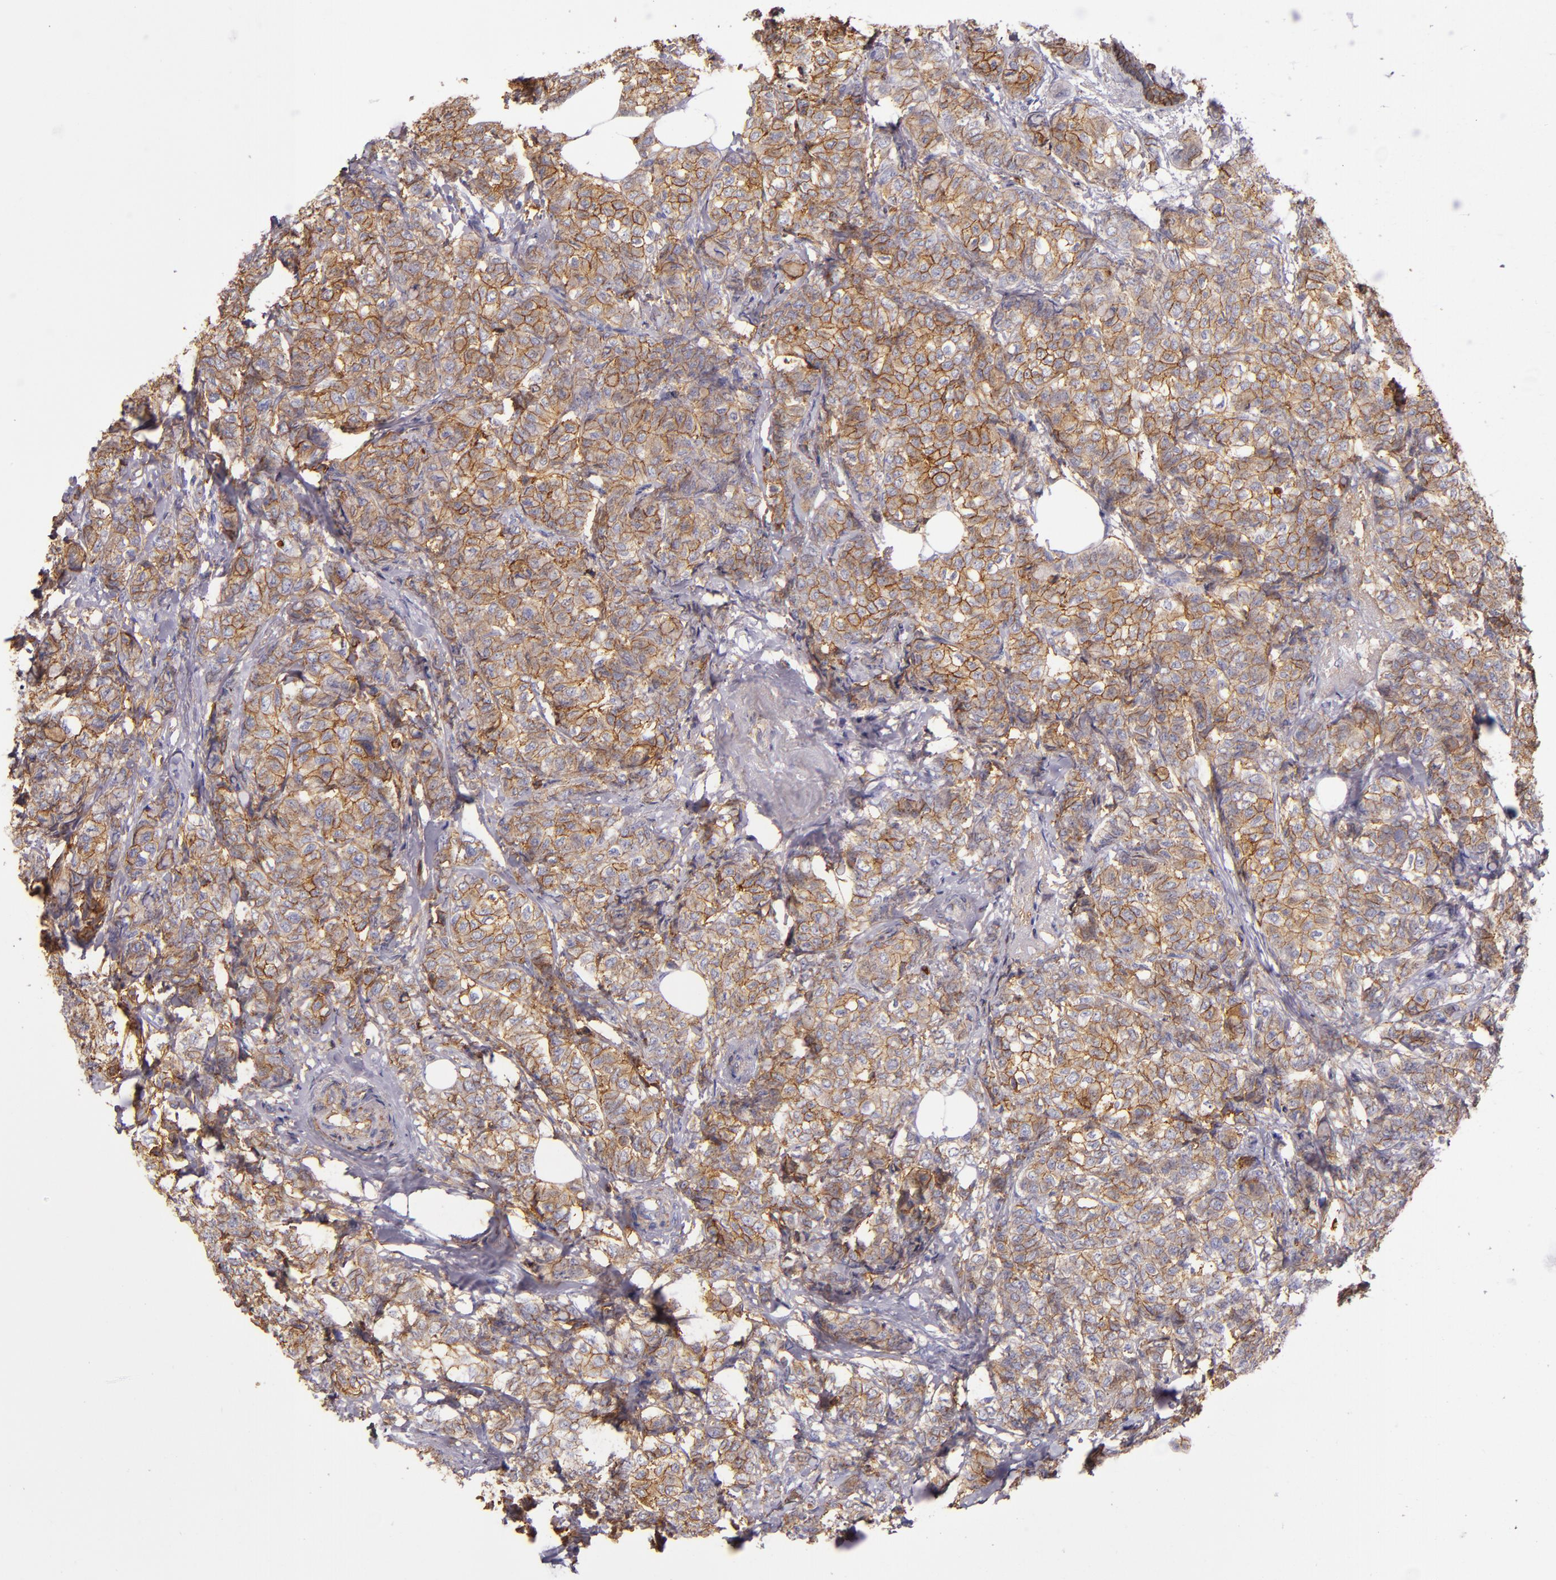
{"staining": {"intensity": "moderate", "quantity": ">75%", "location": "cytoplasmic/membranous"}, "tissue": "breast cancer", "cell_type": "Tumor cells", "image_type": "cancer", "snomed": [{"axis": "morphology", "description": "Lobular carcinoma"}, {"axis": "topography", "description": "Breast"}], "caption": "A photomicrograph of breast cancer stained for a protein shows moderate cytoplasmic/membranous brown staining in tumor cells.", "gene": "CD9", "patient": {"sex": "female", "age": 60}}